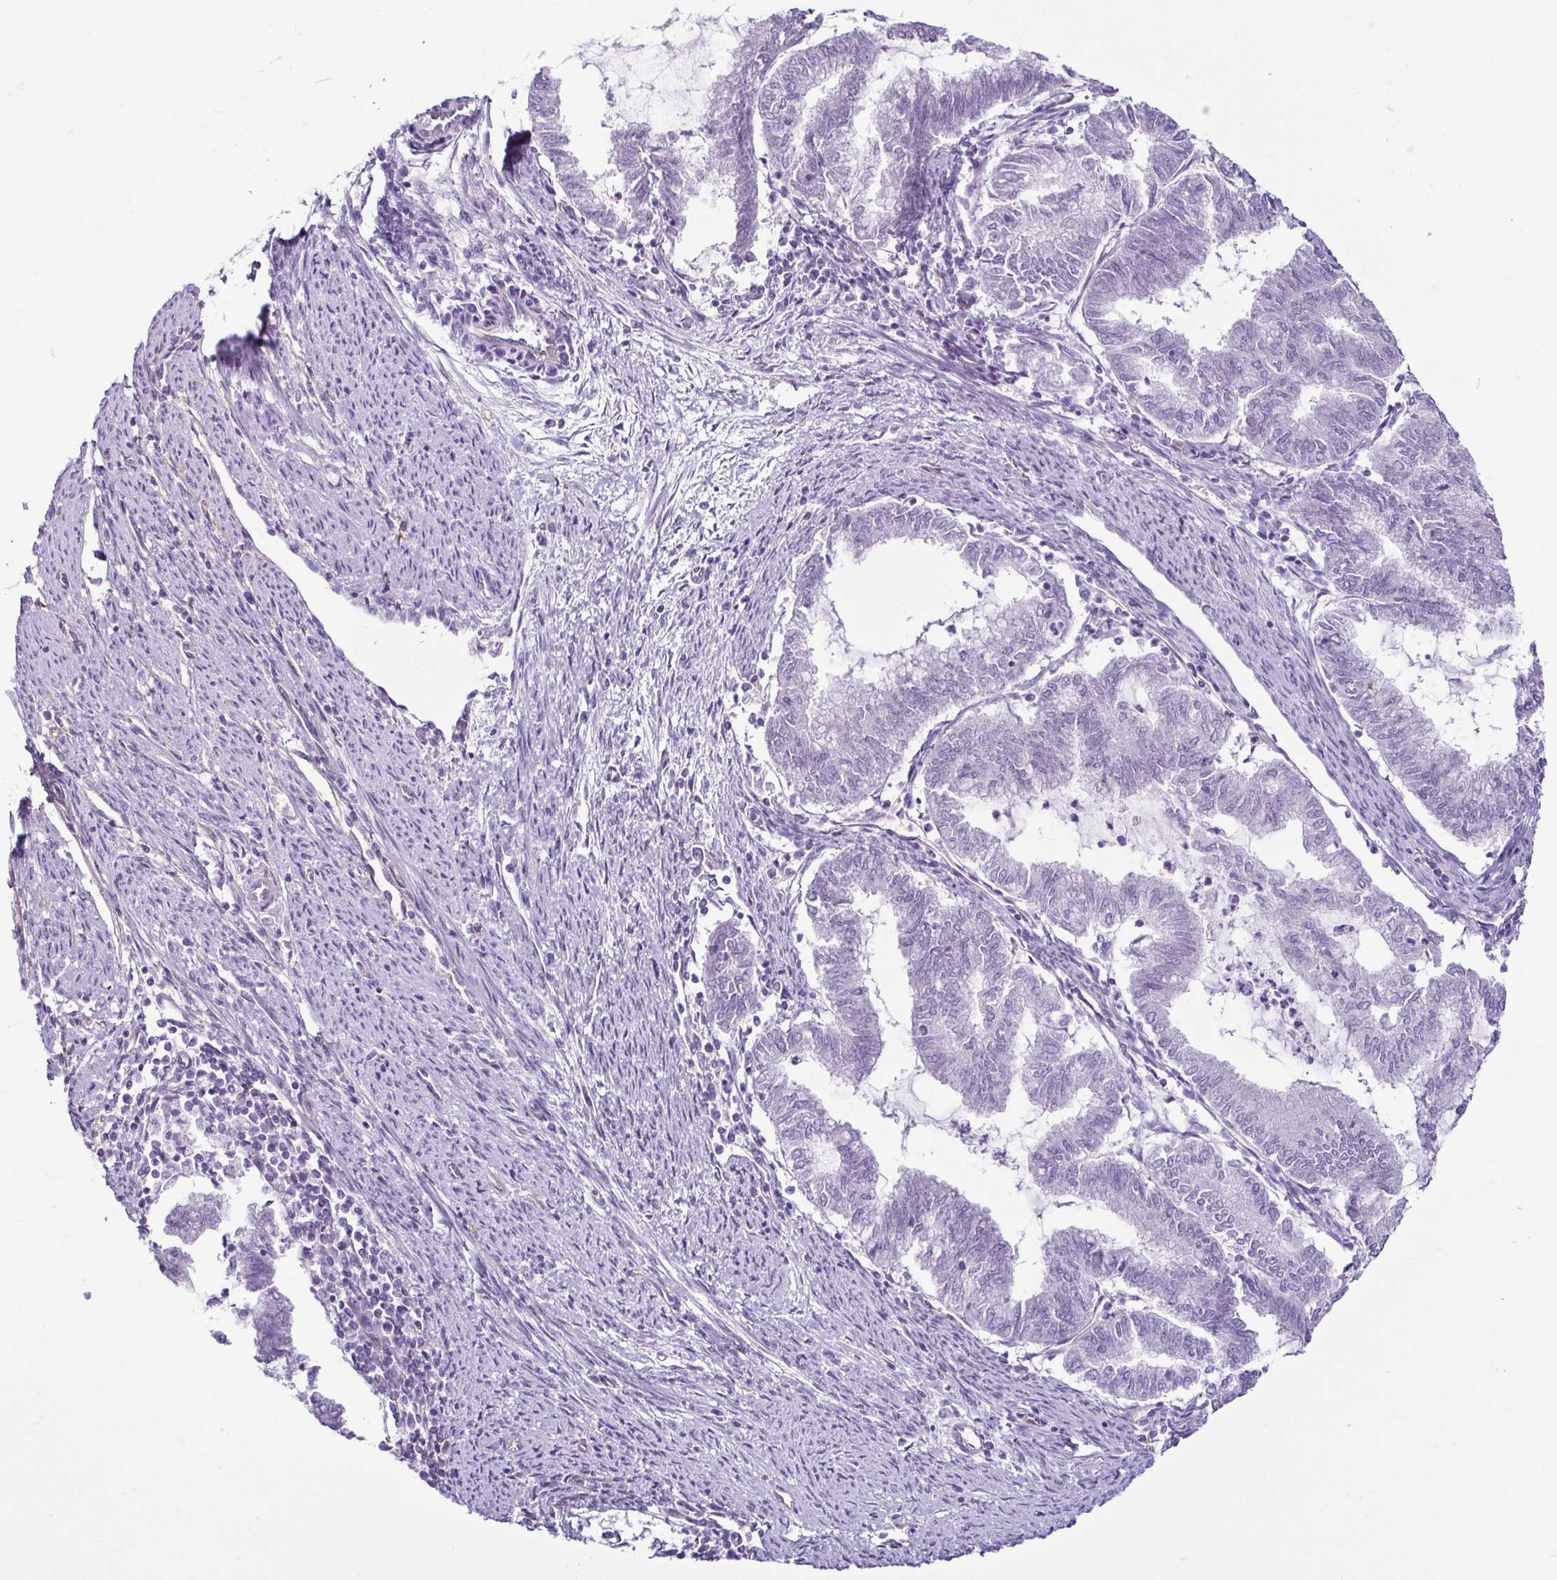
{"staining": {"intensity": "negative", "quantity": "none", "location": "none"}, "tissue": "endometrial cancer", "cell_type": "Tumor cells", "image_type": "cancer", "snomed": [{"axis": "morphology", "description": "Adenocarcinoma, NOS"}, {"axis": "topography", "description": "Endometrium"}], "caption": "Immunohistochemical staining of adenocarcinoma (endometrial) reveals no significant staining in tumor cells. (DAB (3,3'-diaminobenzidine) IHC with hematoxylin counter stain).", "gene": "CASP14", "patient": {"sex": "female", "age": 79}}